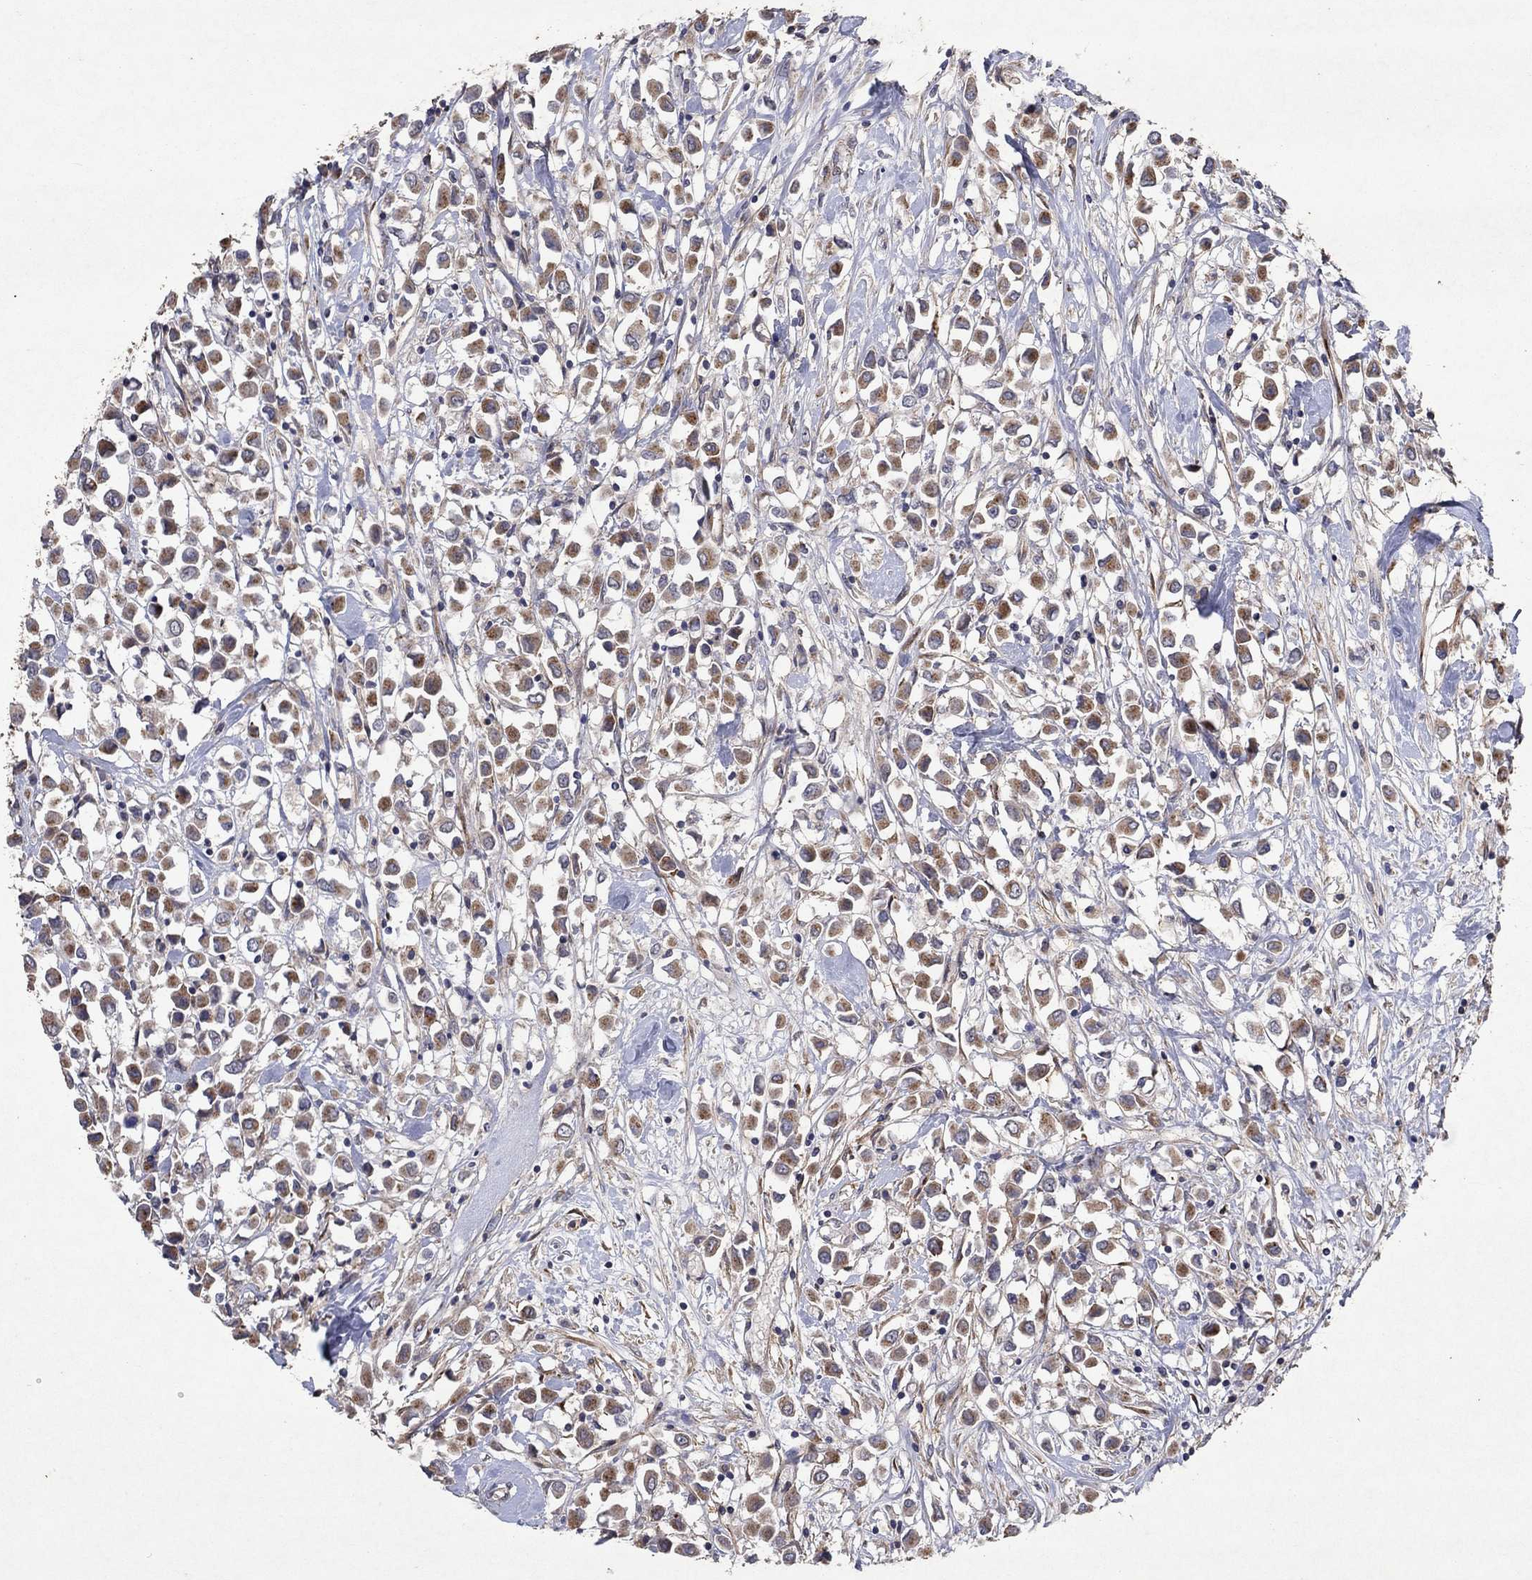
{"staining": {"intensity": "moderate", "quantity": ">75%", "location": "cytoplasmic/membranous"}, "tissue": "breast cancer", "cell_type": "Tumor cells", "image_type": "cancer", "snomed": [{"axis": "morphology", "description": "Duct carcinoma"}, {"axis": "topography", "description": "Breast"}], "caption": "Tumor cells demonstrate moderate cytoplasmic/membranous expression in approximately >75% of cells in invasive ductal carcinoma (breast).", "gene": "FRG1", "patient": {"sex": "female", "age": 61}}